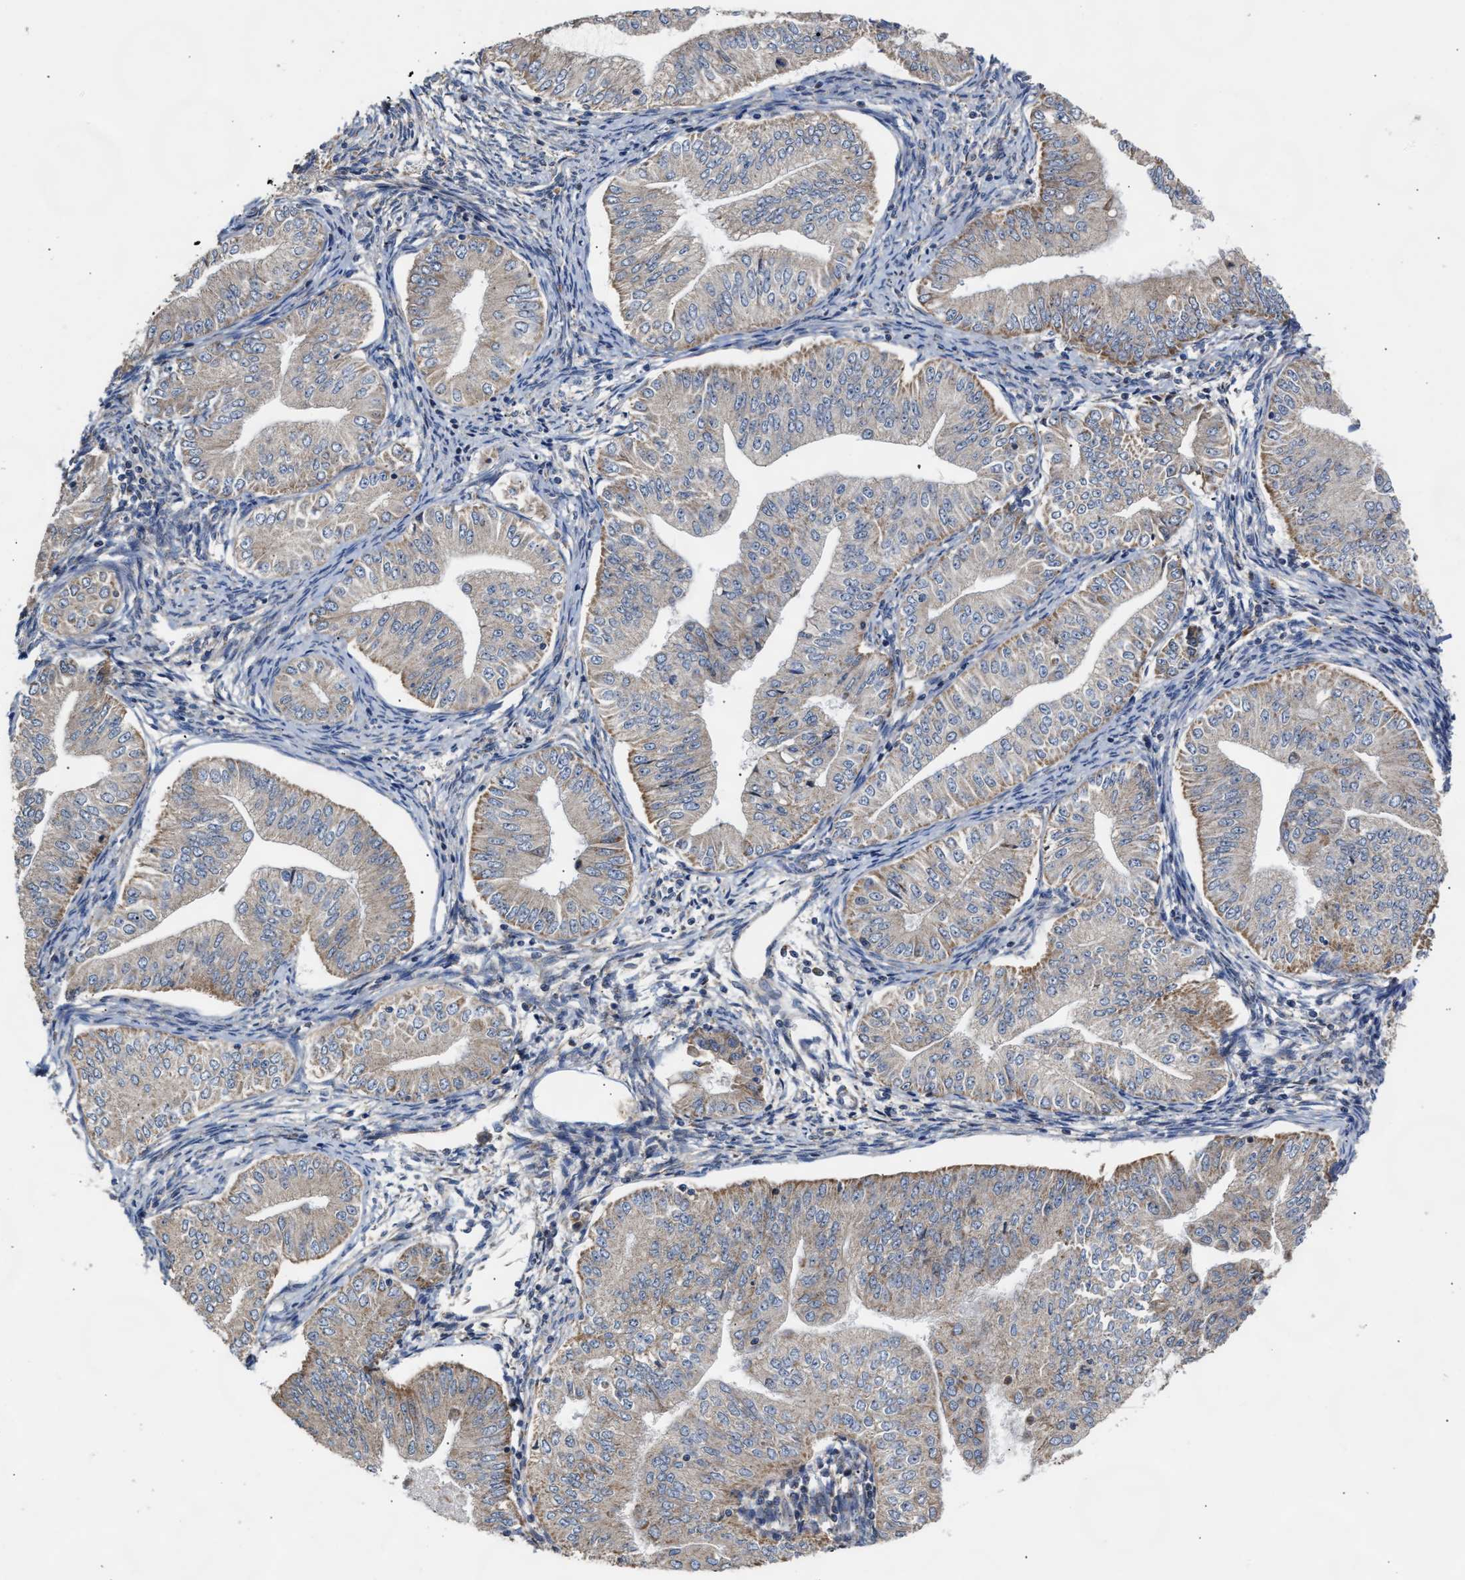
{"staining": {"intensity": "moderate", "quantity": "<25%", "location": "cytoplasmic/membranous"}, "tissue": "endometrial cancer", "cell_type": "Tumor cells", "image_type": "cancer", "snomed": [{"axis": "morphology", "description": "Normal tissue, NOS"}, {"axis": "morphology", "description": "Adenocarcinoma, NOS"}, {"axis": "topography", "description": "Endometrium"}], "caption": "Human endometrial adenocarcinoma stained for a protein (brown) exhibits moderate cytoplasmic/membranous positive positivity in approximately <25% of tumor cells.", "gene": "MALSU1", "patient": {"sex": "female", "age": 53}}